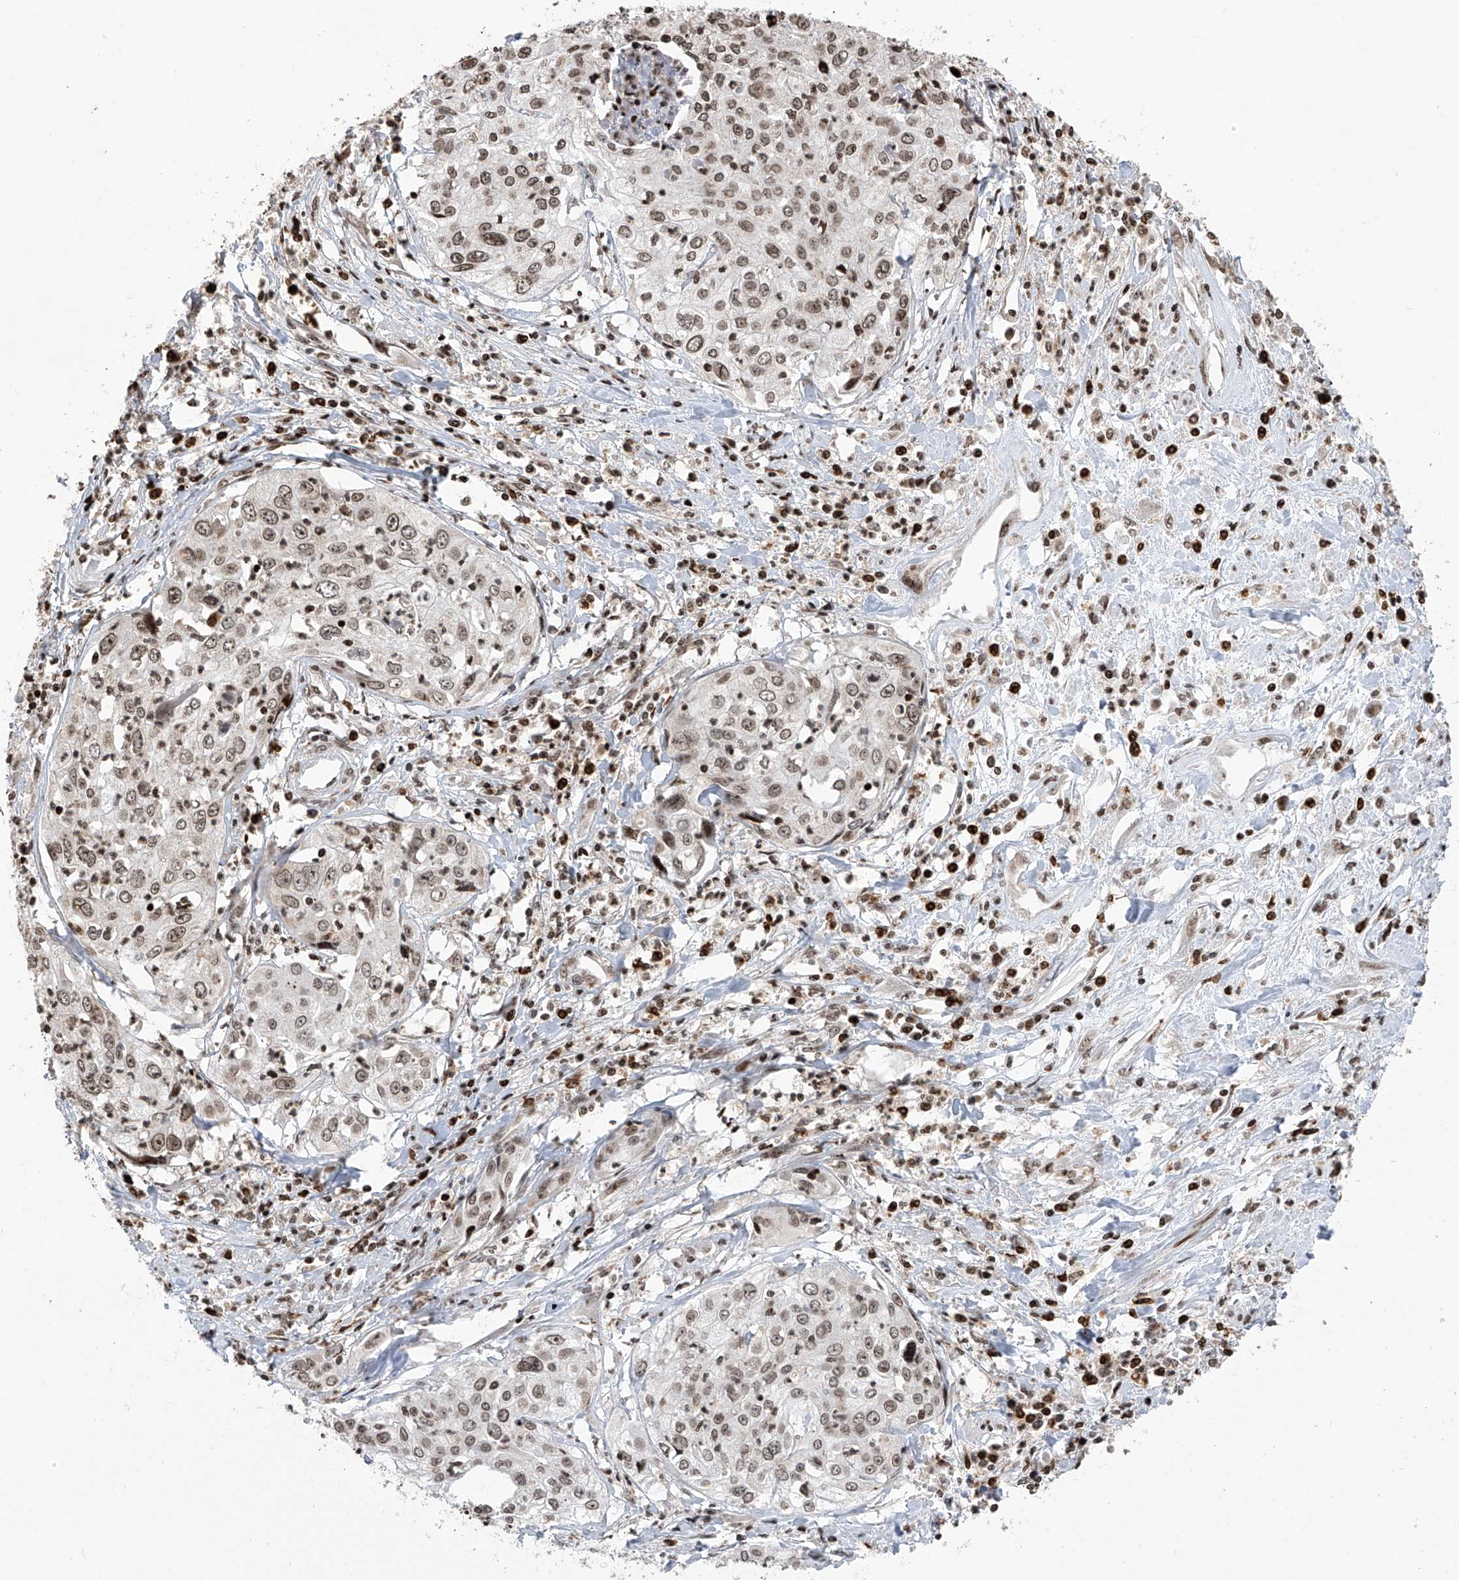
{"staining": {"intensity": "weak", "quantity": ">75%", "location": "nuclear"}, "tissue": "cervical cancer", "cell_type": "Tumor cells", "image_type": "cancer", "snomed": [{"axis": "morphology", "description": "Squamous cell carcinoma, NOS"}, {"axis": "topography", "description": "Cervix"}], "caption": "Weak nuclear positivity for a protein is seen in approximately >75% of tumor cells of cervical squamous cell carcinoma using IHC.", "gene": "PAK1IP1", "patient": {"sex": "female", "age": 31}}